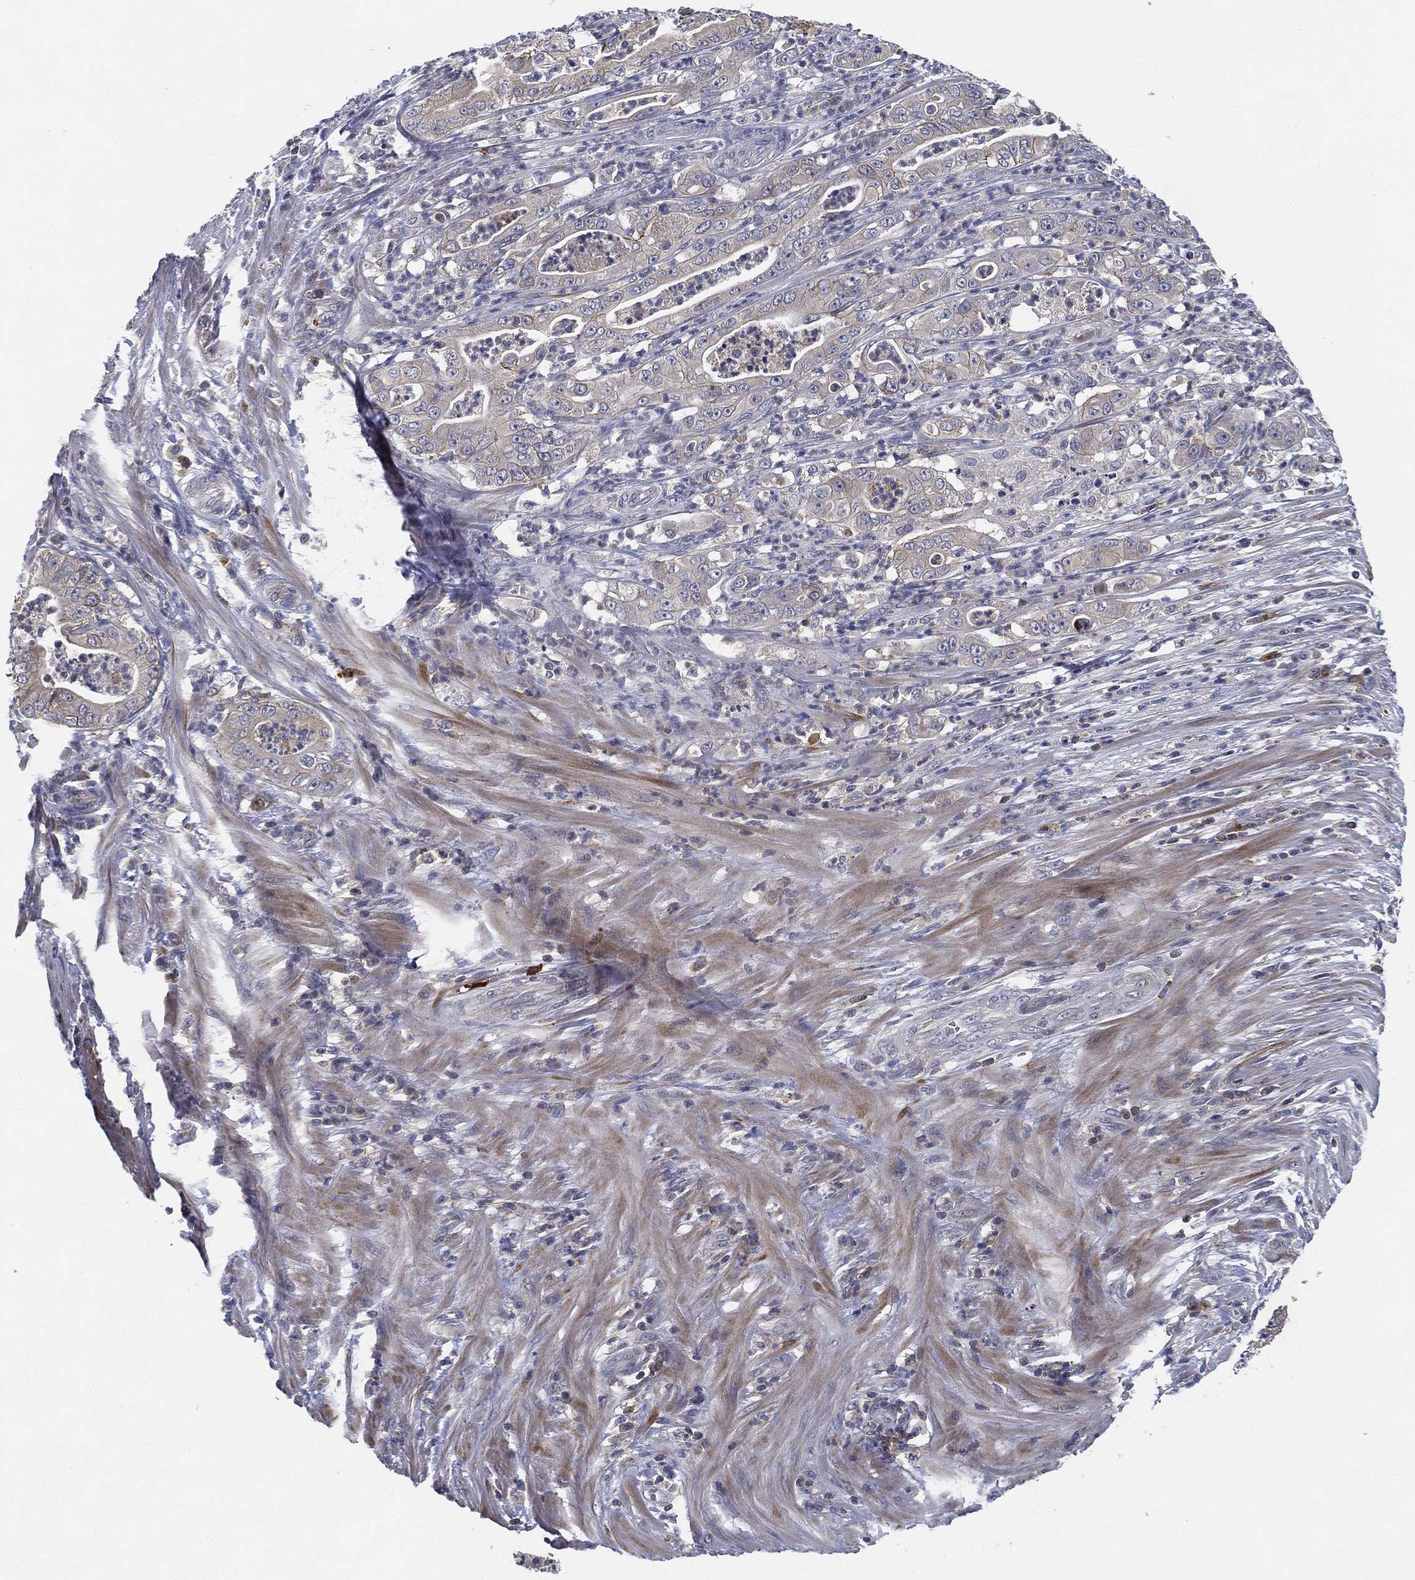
{"staining": {"intensity": "negative", "quantity": "none", "location": "none"}, "tissue": "pancreatic cancer", "cell_type": "Tumor cells", "image_type": "cancer", "snomed": [{"axis": "morphology", "description": "Adenocarcinoma, NOS"}, {"axis": "topography", "description": "Pancreas"}], "caption": "A high-resolution image shows immunohistochemistry (IHC) staining of pancreatic cancer (adenocarcinoma), which demonstrates no significant positivity in tumor cells.", "gene": "CFAP251", "patient": {"sex": "male", "age": 71}}